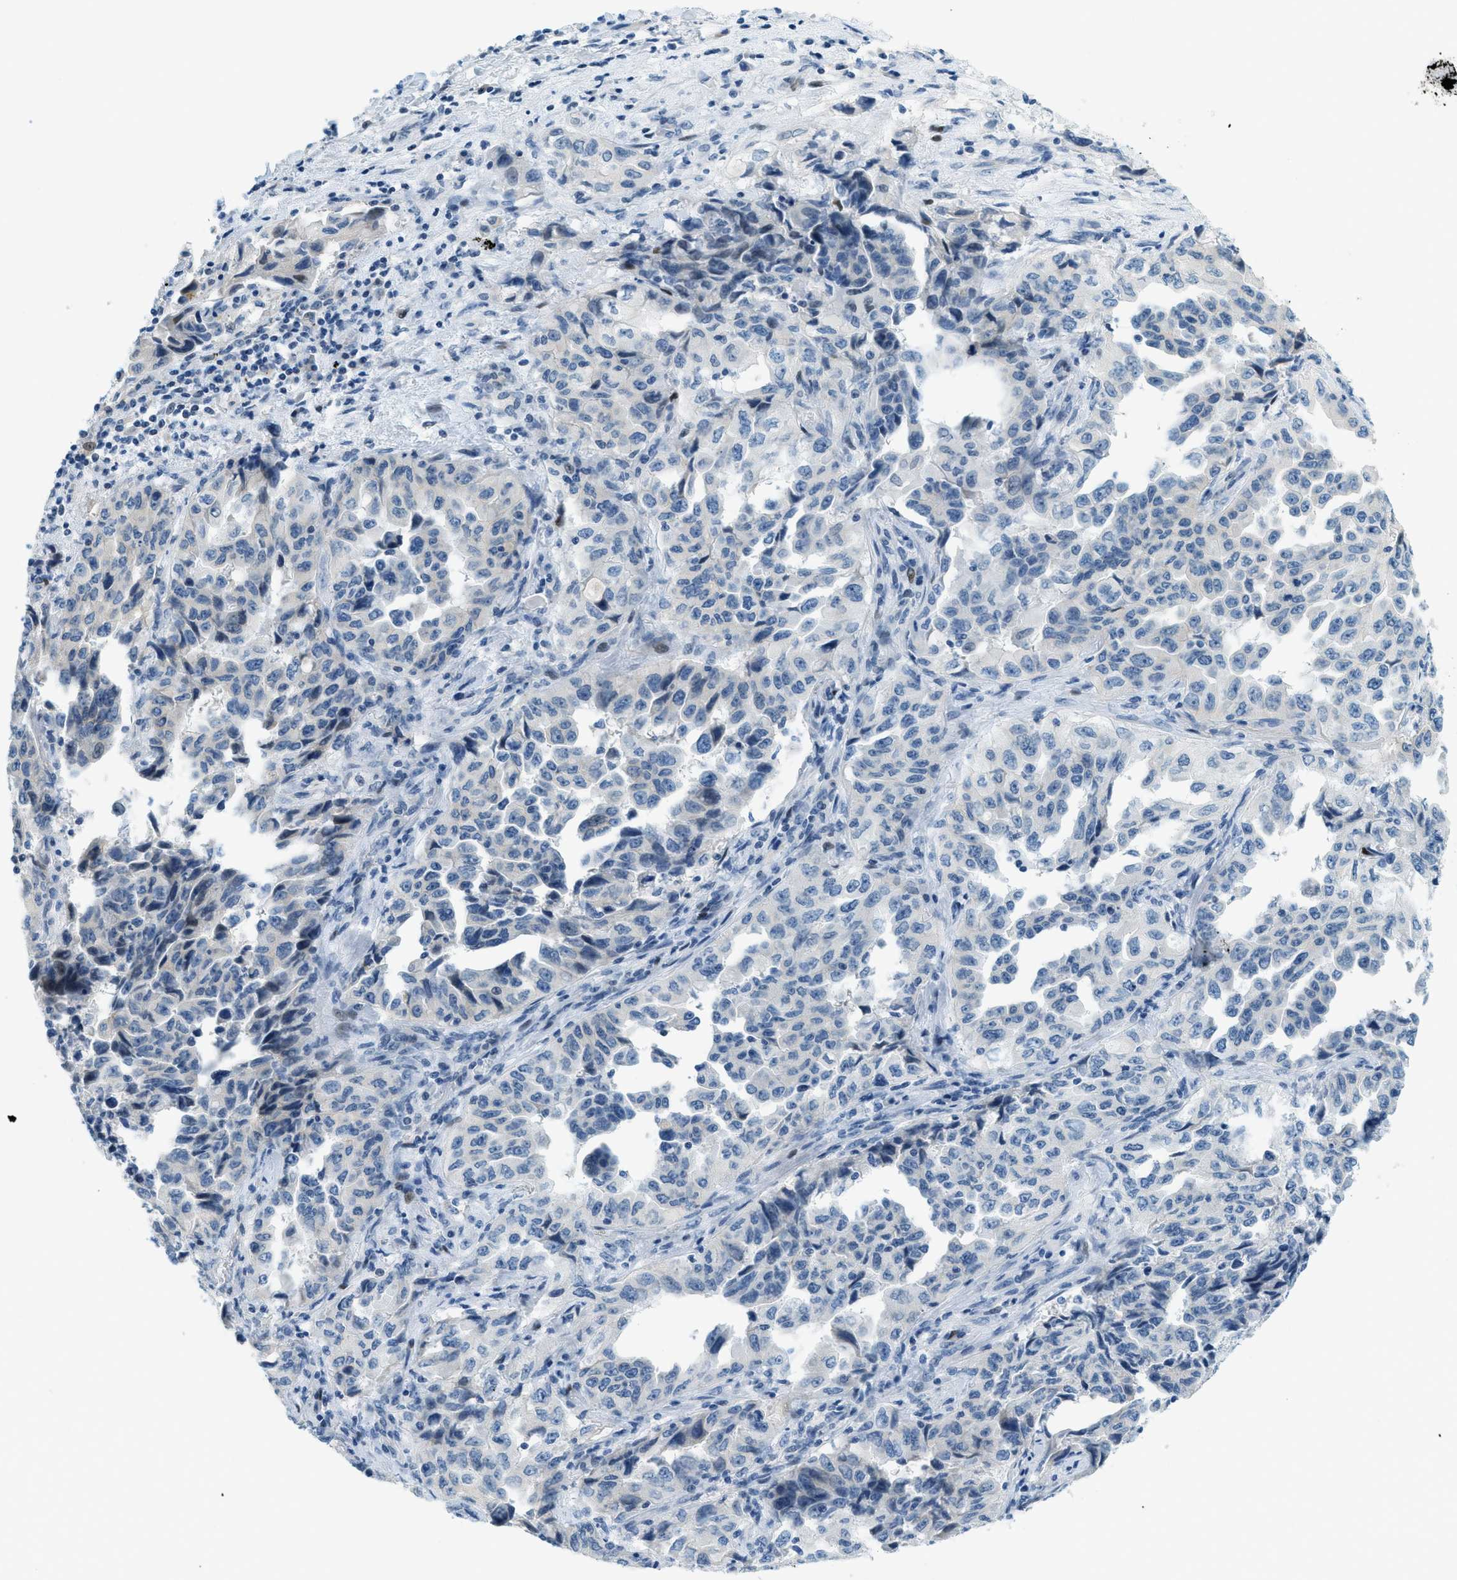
{"staining": {"intensity": "negative", "quantity": "none", "location": "none"}, "tissue": "lung cancer", "cell_type": "Tumor cells", "image_type": "cancer", "snomed": [{"axis": "morphology", "description": "Adenocarcinoma, NOS"}, {"axis": "topography", "description": "Lung"}], "caption": "The immunohistochemistry (IHC) micrograph has no significant expression in tumor cells of lung cancer (adenocarcinoma) tissue.", "gene": "CYP4X1", "patient": {"sex": "female", "age": 51}}